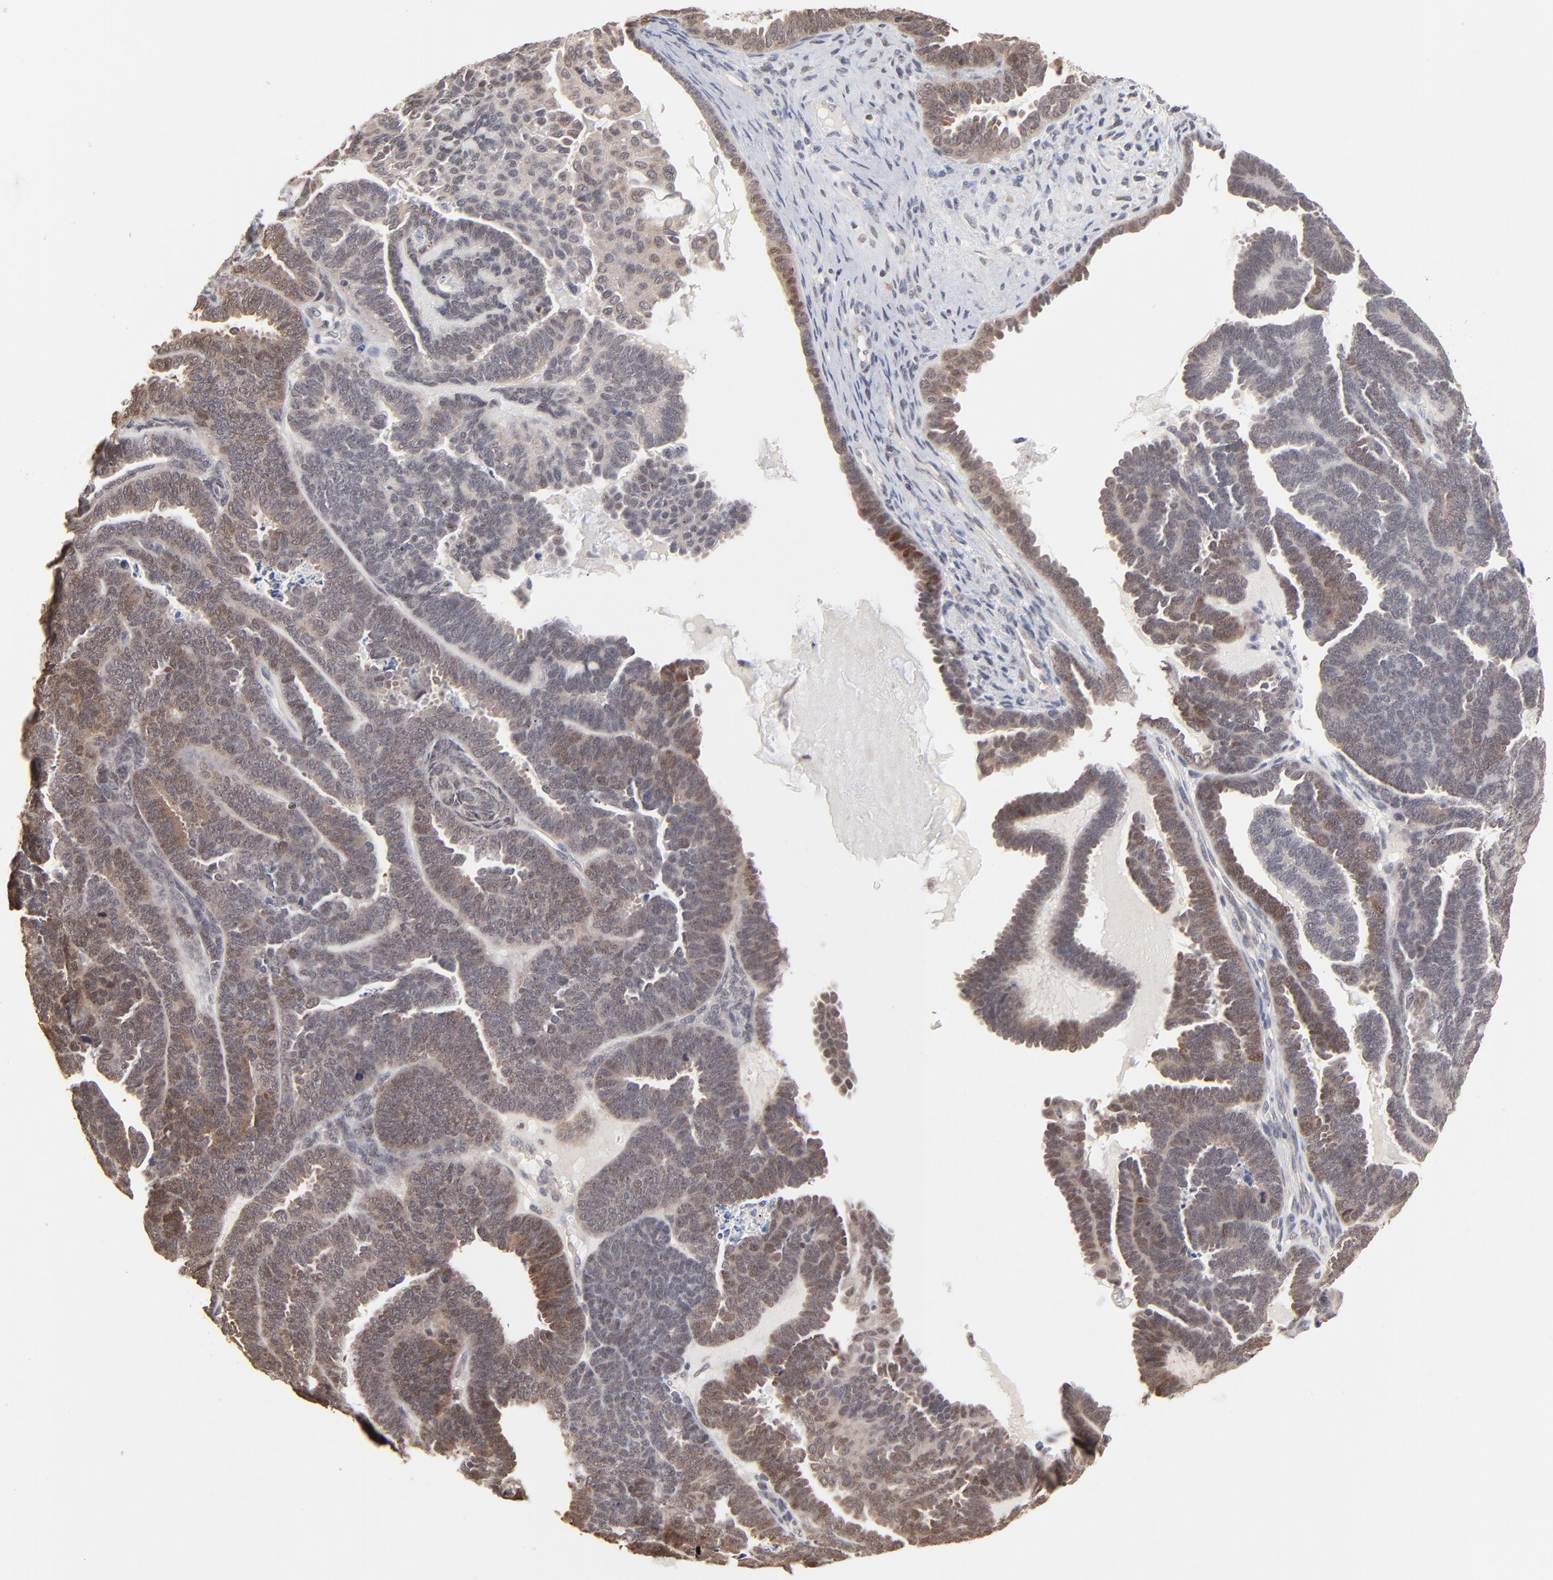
{"staining": {"intensity": "moderate", "quantity": "25%-75%", "location": "cytoplasmic/membranous,nuclear"}, "tissue": "endometrial cancer", "cell_type": "Tumor cells", "image_type": "cancer", "snomed": [{"axis": "morphology", "description": "Neoplasm, malignant, NOS"}, {"axis": "topography", "description": "Endometrium"}], "caption": "Endometrial neoplasm (malignant) stained for a protein reveals moderate cytoplasmic/membranous and nuclear positivity in tumor cells.", "gene": "MSL2", "patient": {"sex": "female", "age": 74}}